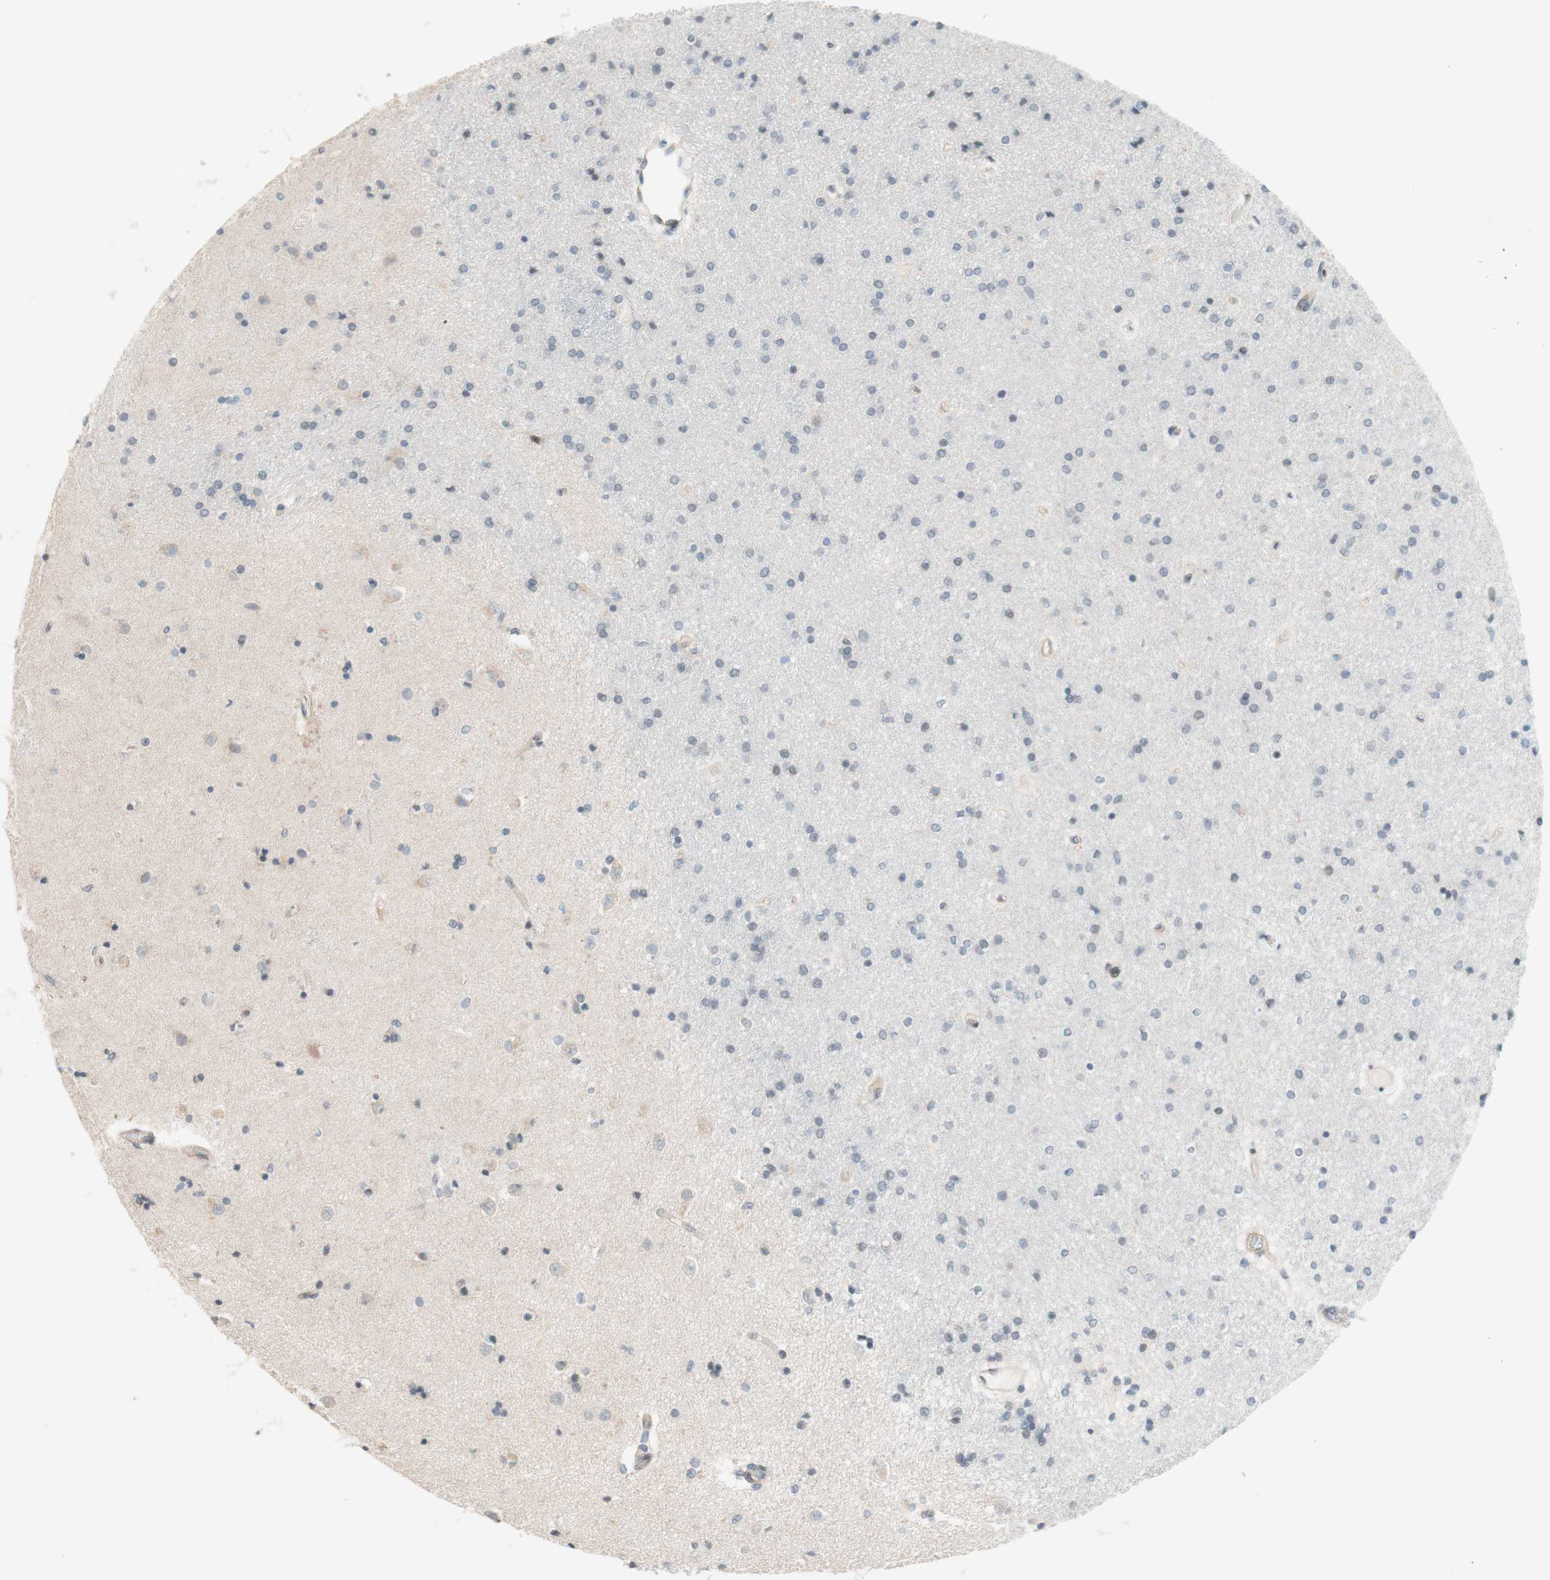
{"staining": {"intensity": "negative", "quantity": "none", "location": "none"}, "tissue": "caudate", "cell_type": "Glial cells", "image_type": "normal", "snomed": [{"axis": "morphology", "description": "Normal tissue, NOS"}, {"axis": "topography", "description": "Lateral ventricle wall"}], "caption": "DAB (3,3'-diaminobenzidine) immunohistochemical staining of benign human caudate demonstrates no significant expression in glial cells.", "gene": "JPH1", "patient": {"sex": "female", "age": 54}}